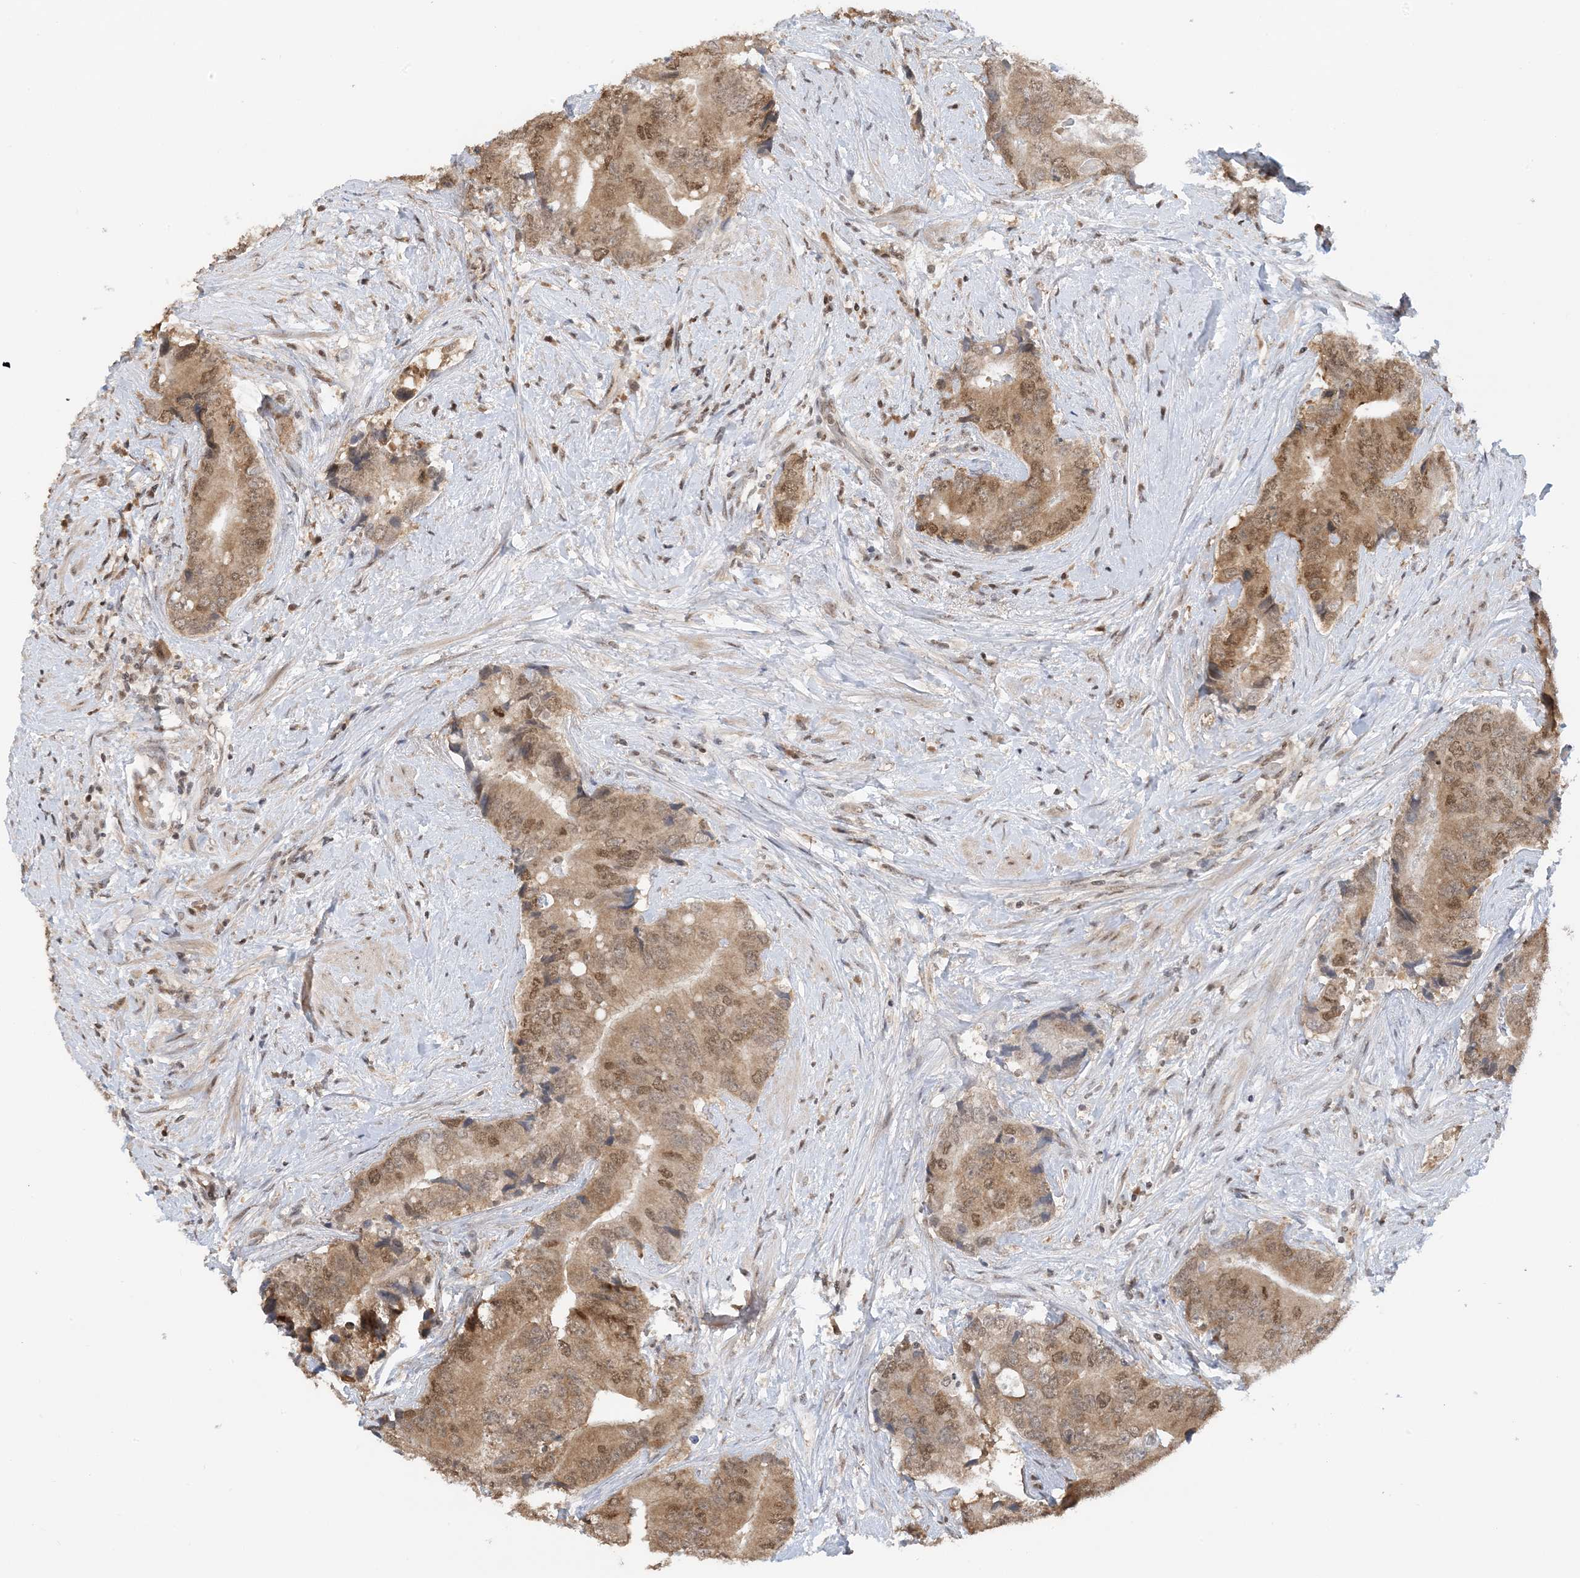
{"staining": {"intensity": "moderate", "quantity": ">75%", "location": "cytoplasmic/membranous,nuclear"}, "tissue": "prostate cancer", "cell_type": "Tumor cells", "image_type": "cancer", "snomed": [{"axis": "morphology", "description": "Adenocarcinoma, High grade"}, {"axis": "topography", "description": "Prostate"}], "caption": "Immunohistochemical staining of high-grade adenocarcinoma (prostate) shows moderate cytoplasmic/membranous and nuclear protein expression in about >75% of tumor cells.", "gene": "ACYP2", "patient": {"sex": "male", "age": 70}}